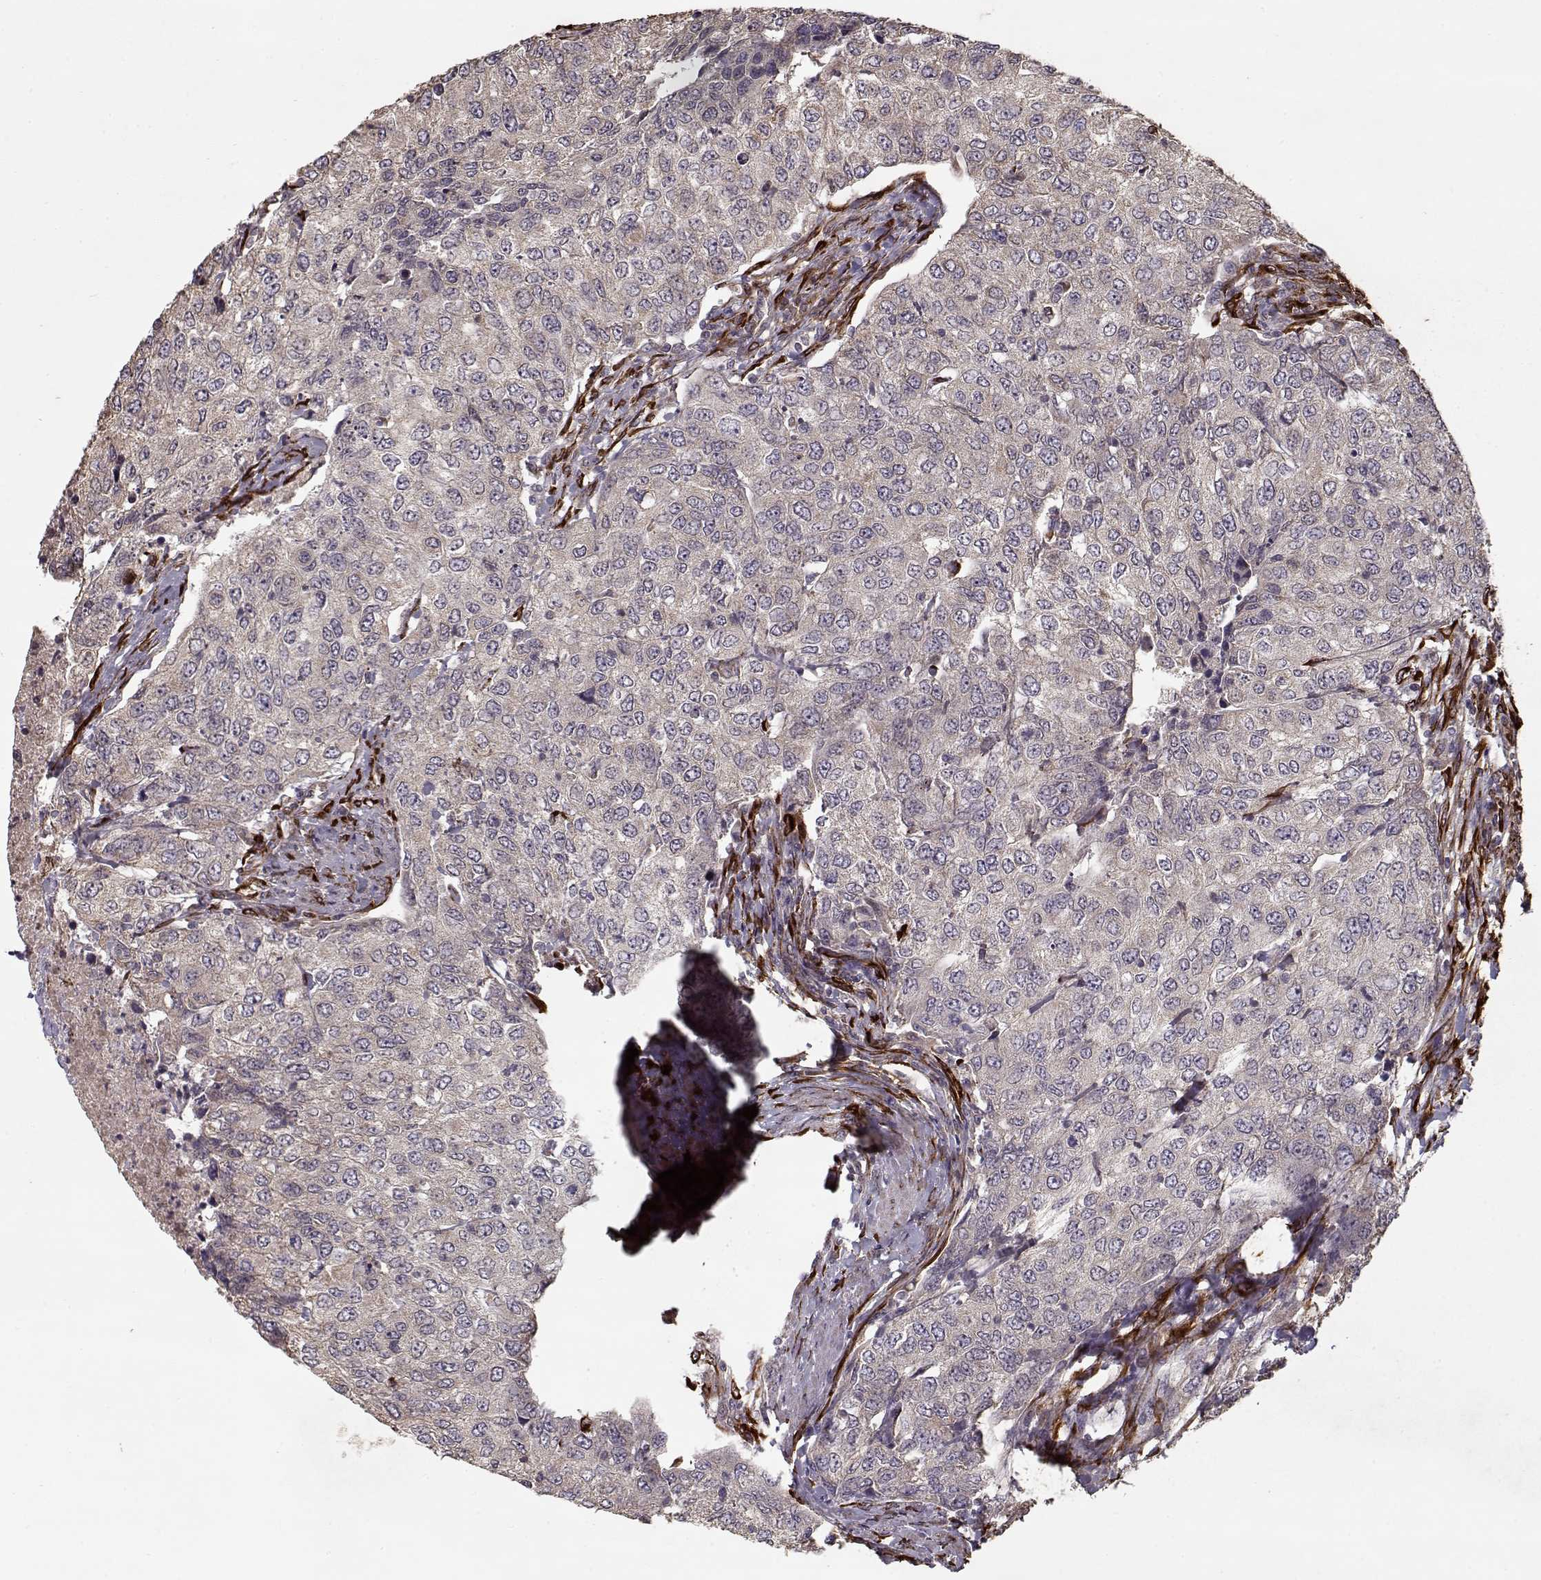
{"staining": {"intensity": "weak", "quantity": "<25%", "location": "cytoplasmic/membranous"}, "tissue": "urothelial cancer", "cell_type": "Tumor cells", "image_type": "cancer", "snomed": [{"axis": "morphology", "description": "Urothelial carcinoma, High grade"}, {"axis": "topography", "description": "Urinary bladder"}], "caption": "Tumor cells are negative for protein expression in human urothelial carcinoma (high-grade). (DAB immunohistochemistry (IHC), high magnification).", "gene": "IMMP1L", "patient": {"sex": "female", "age": 78}}